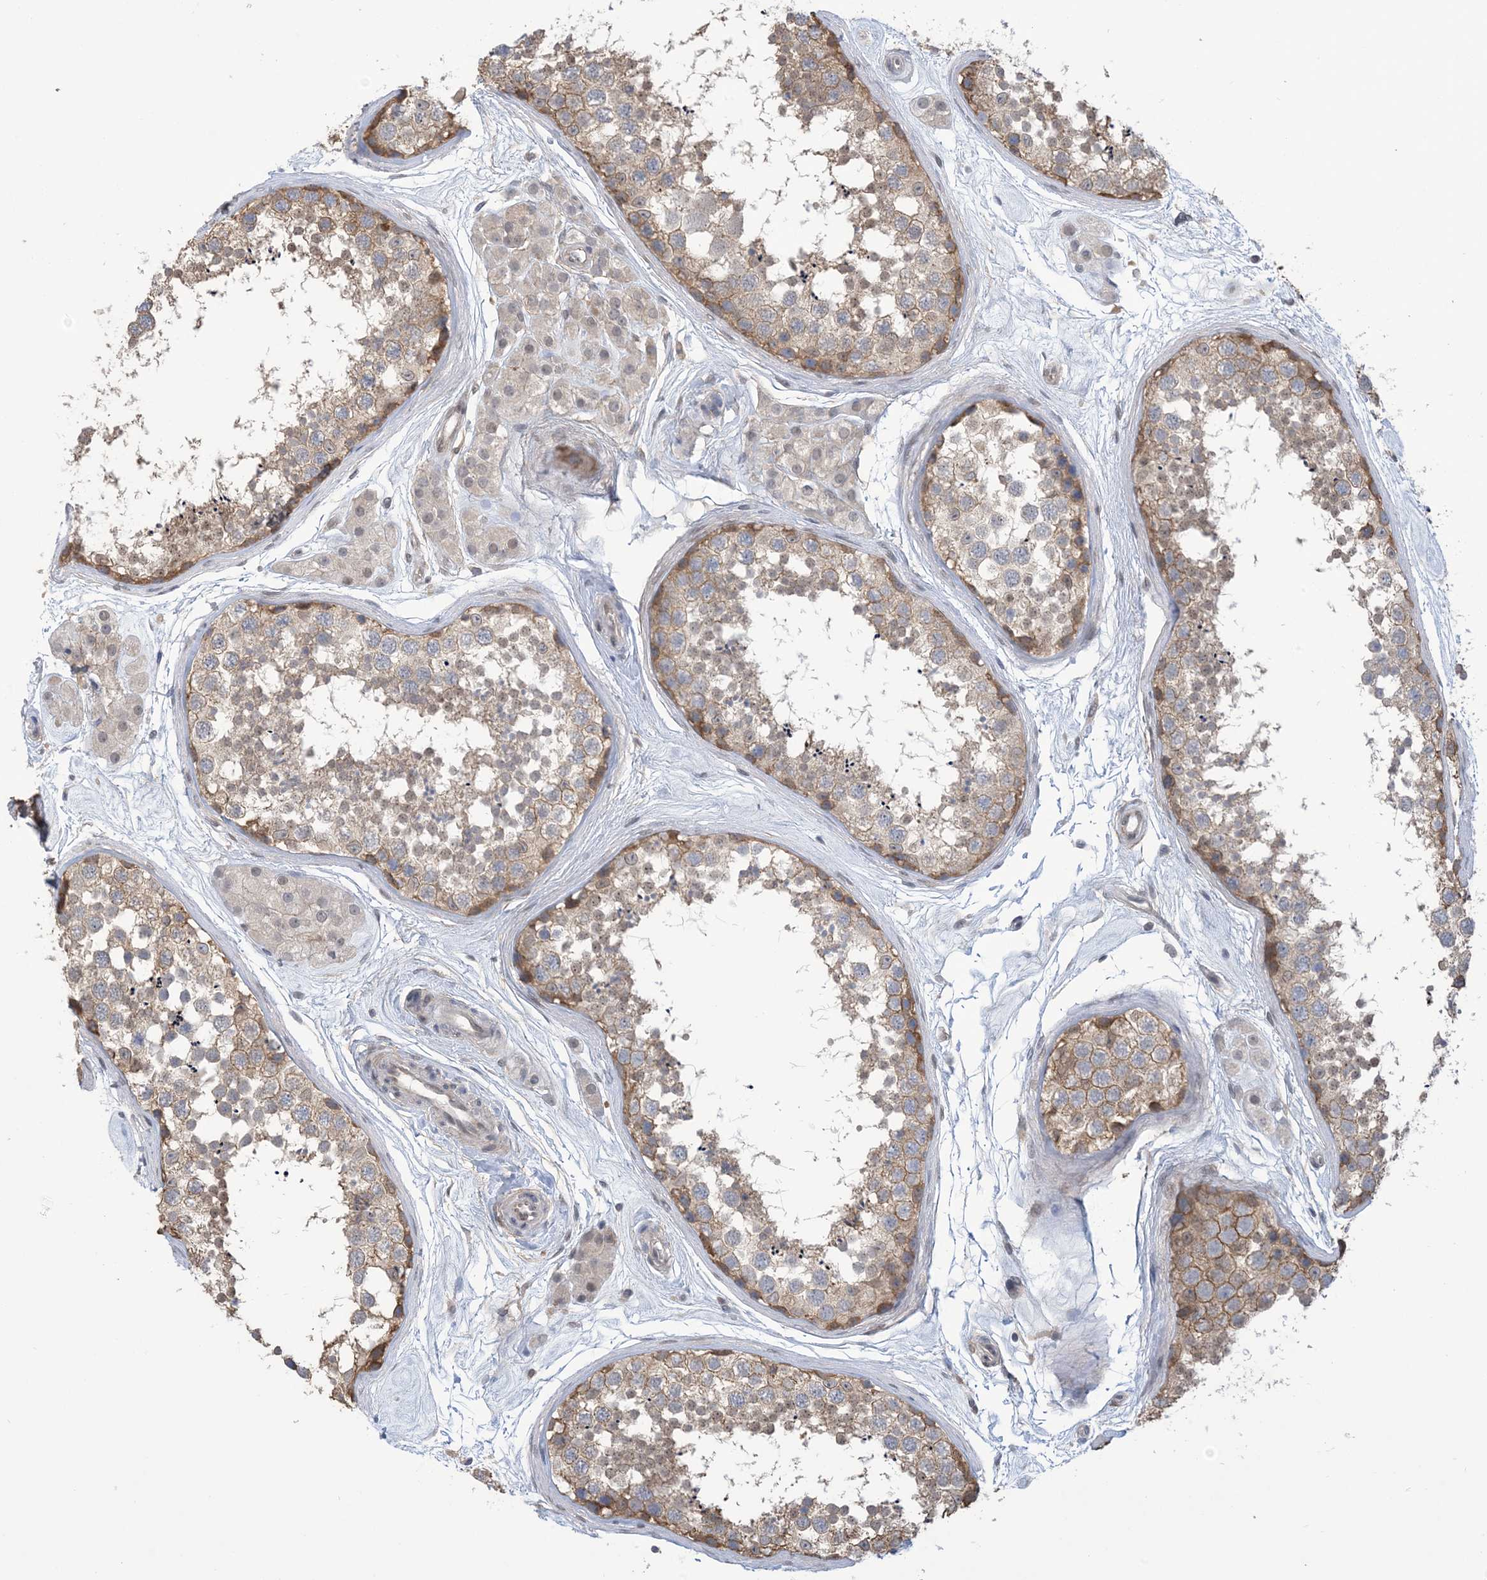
{"staining": {"intensity": "moderate", "quantity": "<25%", "location": "cytoplasmic/membranous"}, "tissue": "testis", "cell_type": "Cells in seminiferous ducts", "image_type": "normal", "snomed": [{"axis": "morphology", "description": "Normal tissue, NOS"}, {"axis": "topography", "description": "Testis"}], "caption": "Immunohistochemical staining of benign testis displays <25% levels of moderate cytoplasmic/membranous protein expression in approximately <25% of cells in seminiferous ducts.", "gene": "ZNF8", "patient": {"sex": "male", "age": 56}}